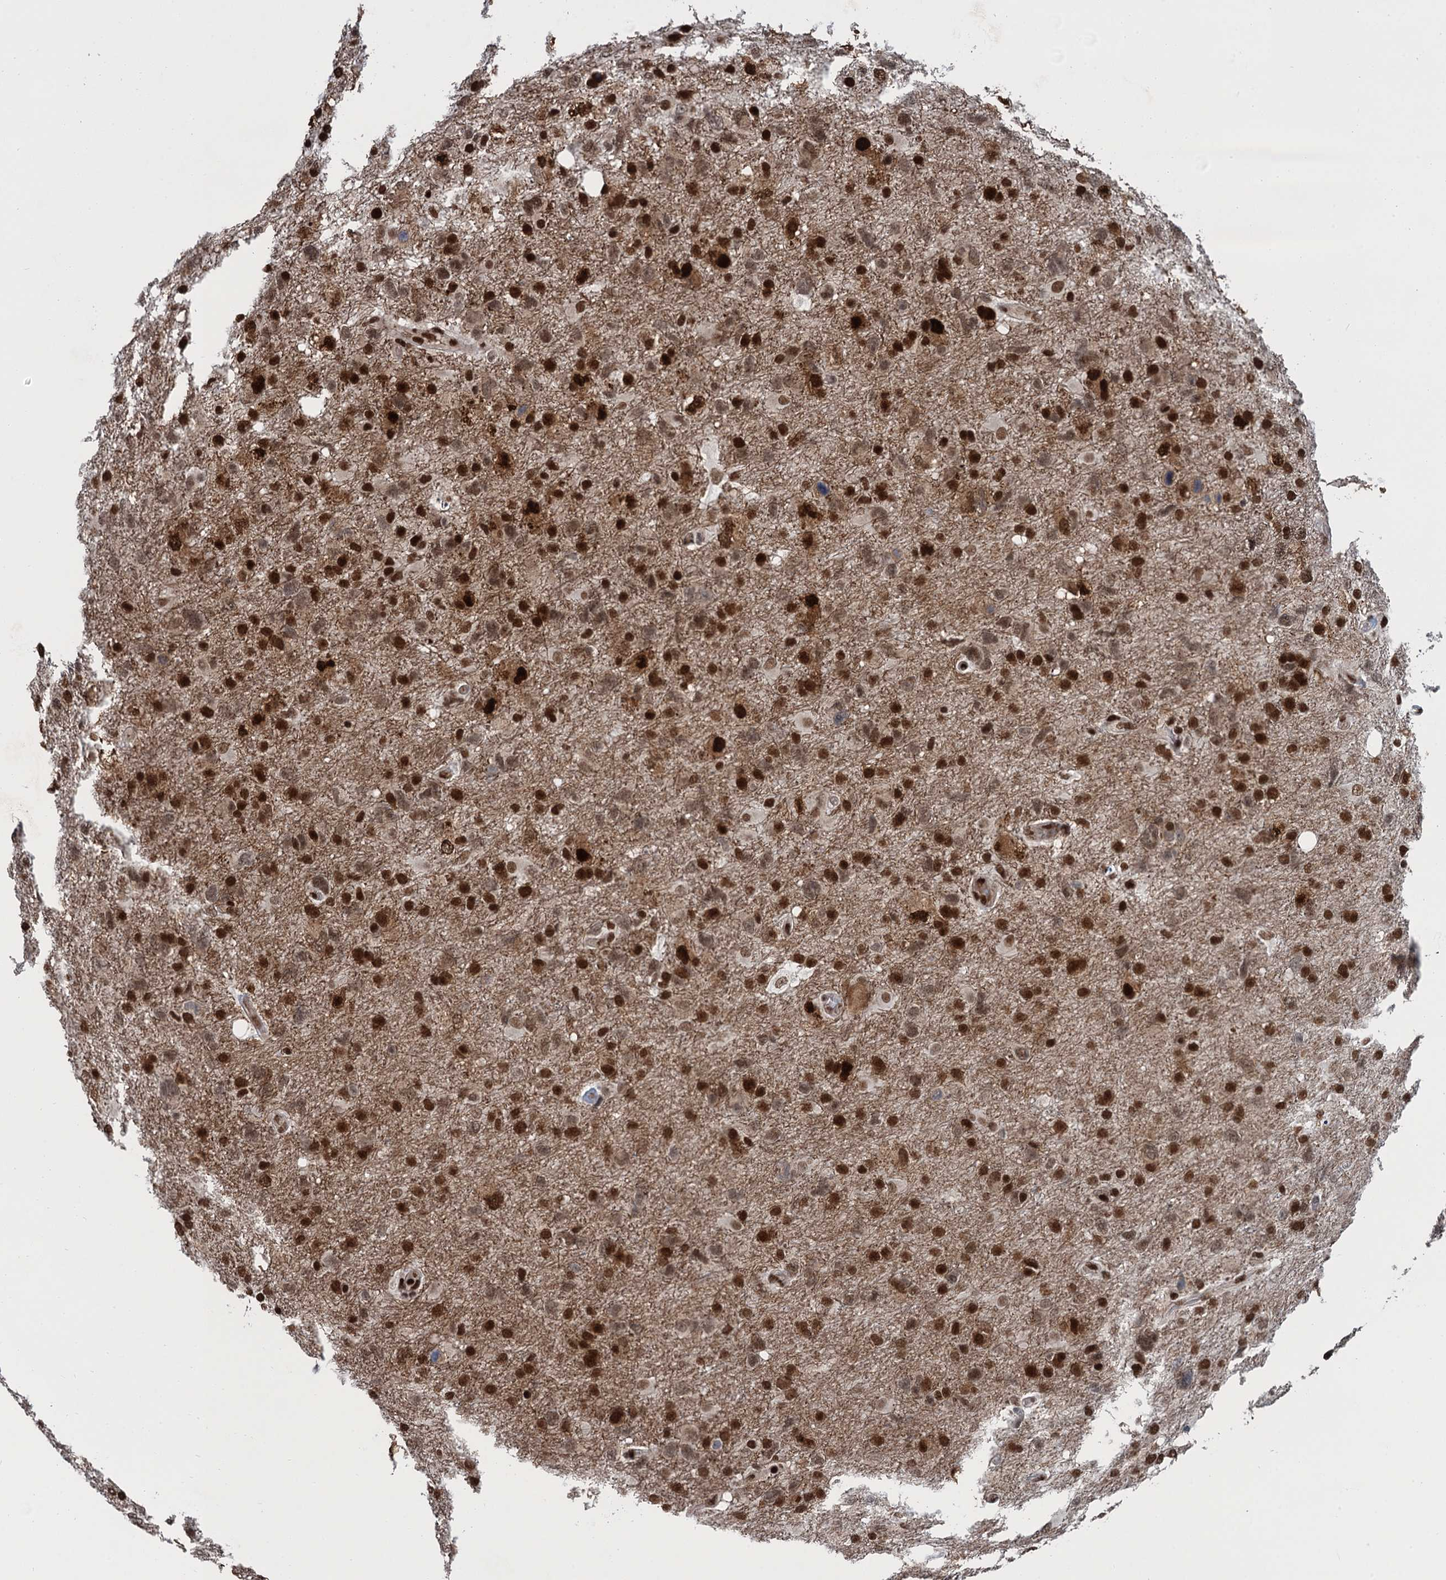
{"staining": {"intensity": "strong", "quantity": ">75%", "location": "nuclear"}, "tissue": "glioma", "cell_type": "Tumor cells", "image_type": "cancer", "snomed": [{"axis": "morphology", "description": "Glioma, malignant, High grade"}, {"axis": "topography", "description": "Brain"}], "caption": "Protein expression analysis of malignant glioma (high-grade) displays strong nuclear positivity in approximately >75% of tumor cells.", "gene": "PPP4R1", "patient": {"sex": "male", "age": 61}}